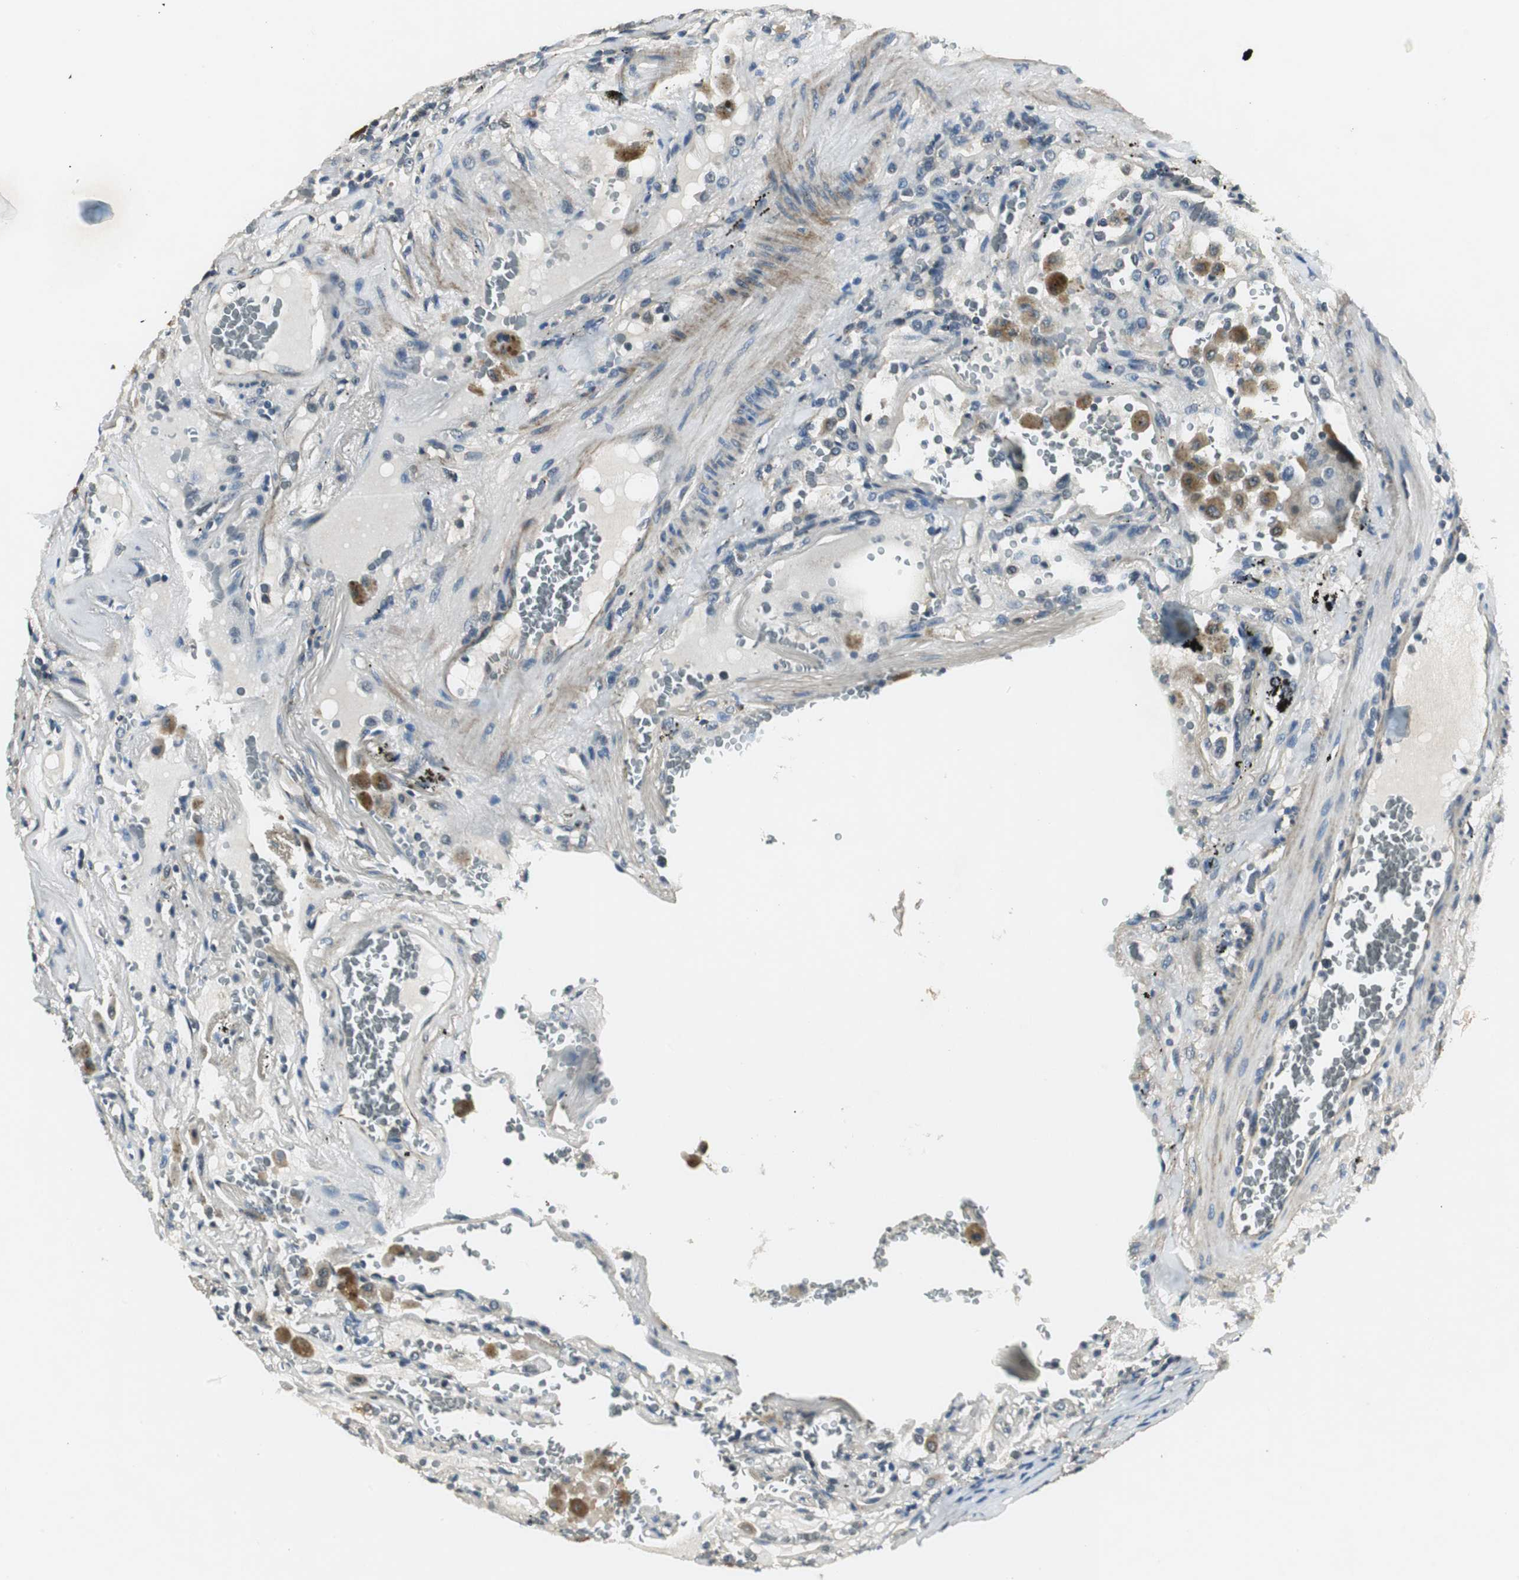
{"staining": {"intensity": "negative", "quantity": "none", "location": "none"}, "tissue": "lung cancer", "cell_type": "Tumor cells", "image_type": "cancer", "snomed": [{"axis": "morphology", "description": "Squamous cell carcinoma, NOS"}, {"axis": "topography", "description": "Lung"}], "caption": "Immunohistochemical staining of human lung cancer reveals no significant positivity in tumor cells. (DAB (3,3'-diaminobenzidine) immunohistochemistry visualized using brightfield microscopy, high magnification).", "gene": "PSMB4", "patient": {"sex": "male", "age": 57}}